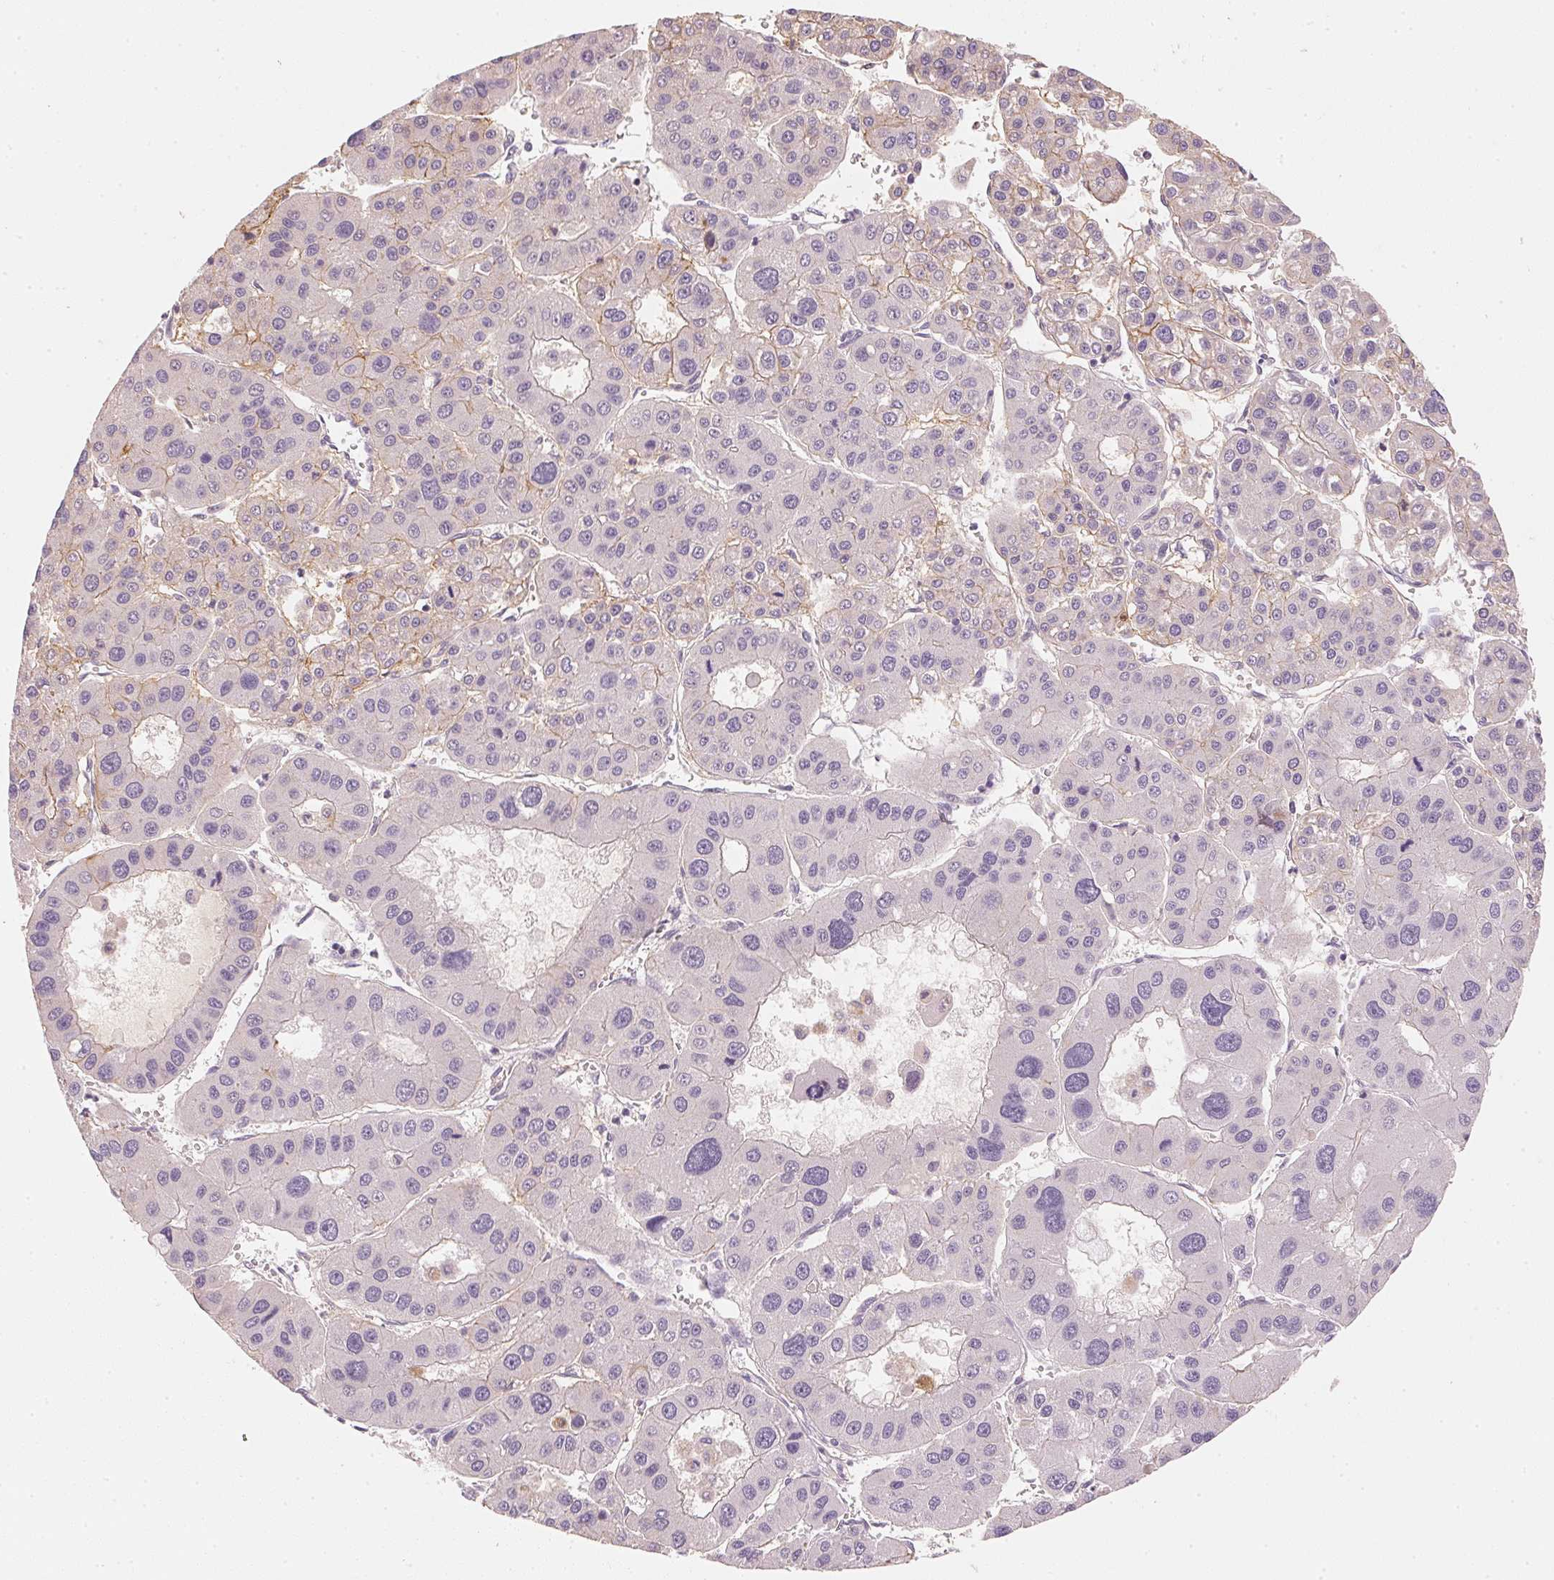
{"staining": {"intensity": "moderate", "quantity": "<25%", "location": "cytoplasmic/membranous"}, "tissue": "liver cancer", "cell_type": "Tumor cells", "image_type": "cancer", "snomed": [{"axis": "morphology", "description": "Carcinoma, Hepatocellular, NOS"}, {"axis": "topography", "description": "Liver"}], "caption": "This histopathology image reveals immunohistochemistry staining of human liver cancer (hepatocellular carcinoma), with low moderate cytoplasmic/membranous positivity in about <25% of tumor cells.", "gene": "RMDN2", "patient": {"sex": "male", "age": 73}}